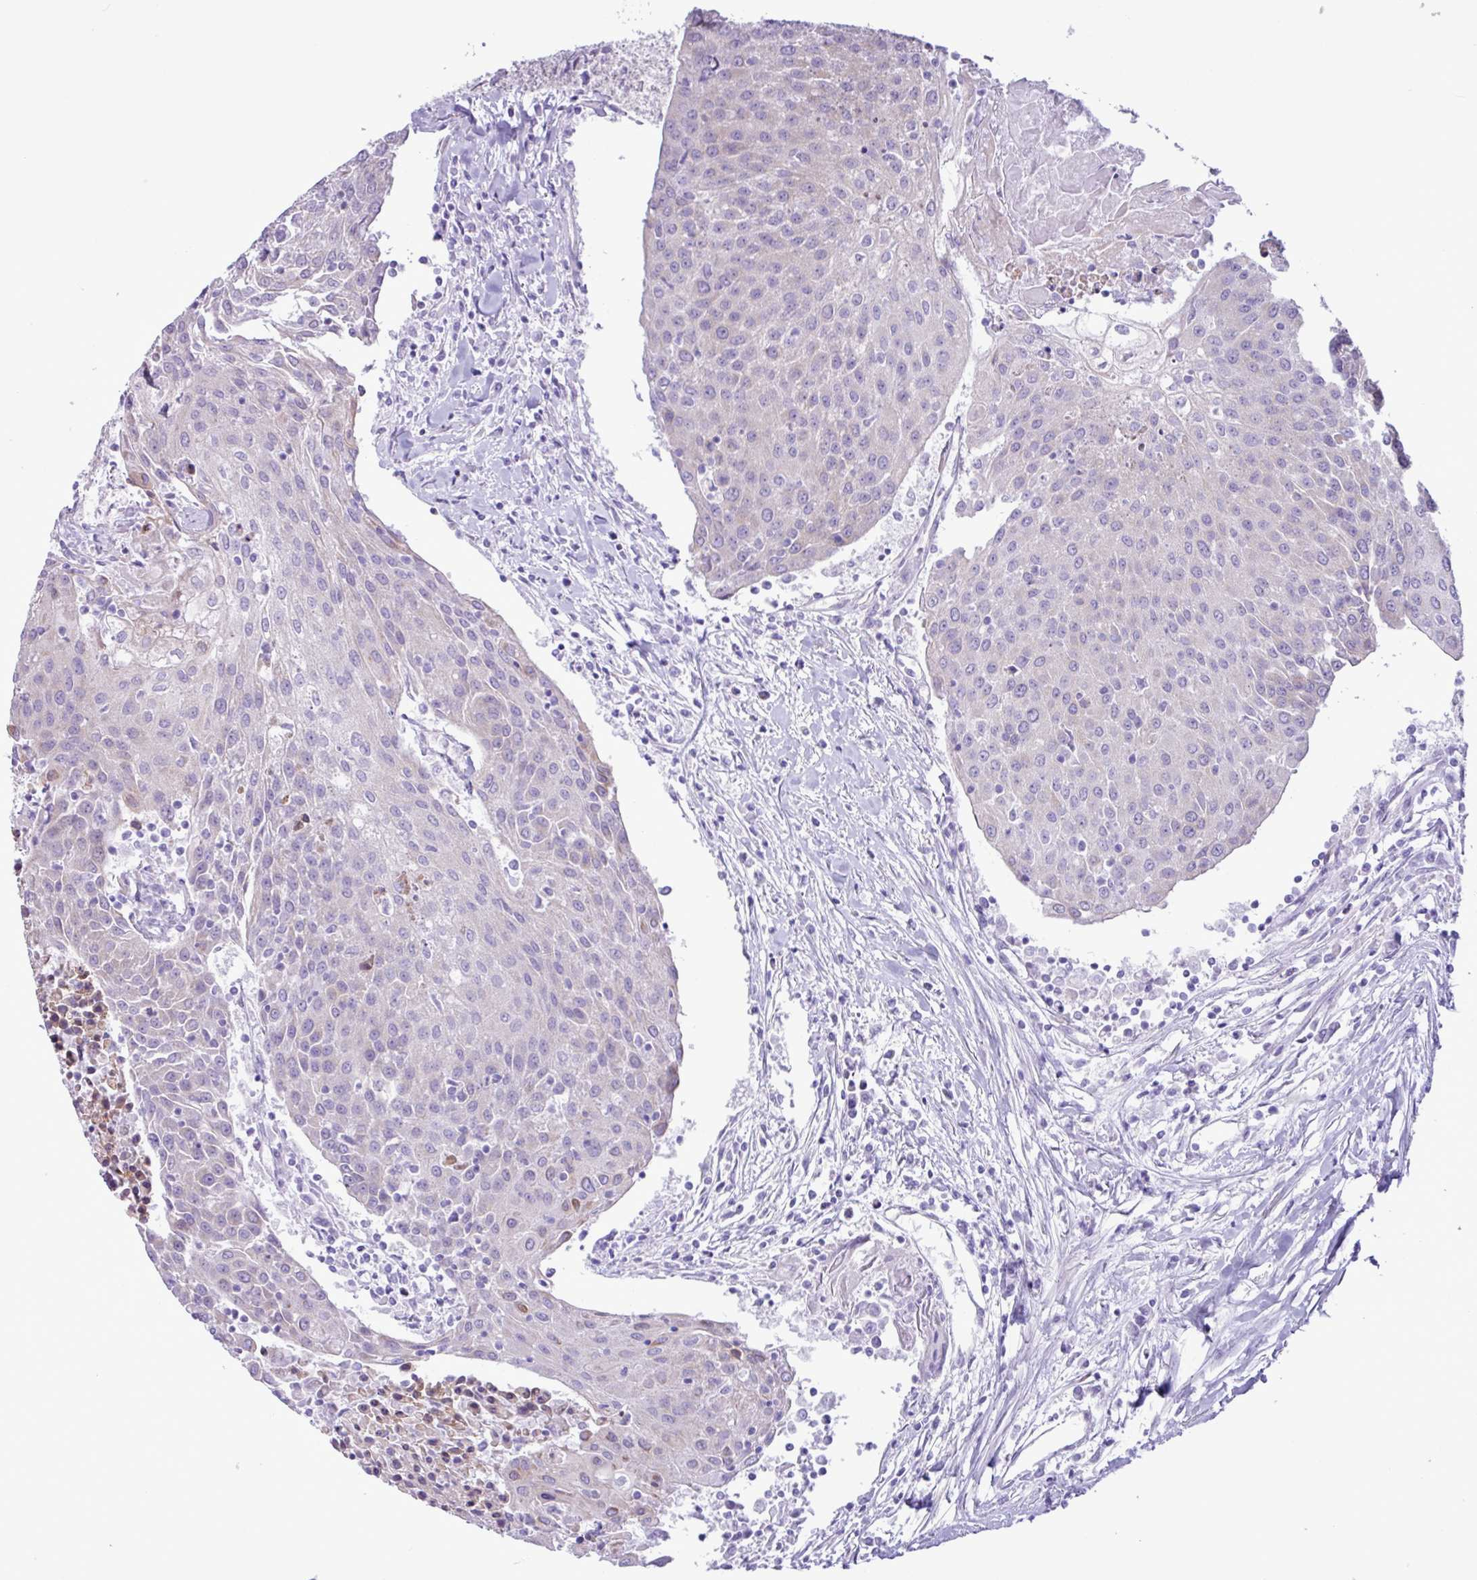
{"staining": {"intensity": "negative", "quantity": "none", "location": "none"}, "tissue": "urothelial cancer", "cell_type": "Tumor cells", "image_type": "cancer", "snomed": [{"axis": "morphology", "description": "Urothelial carcinoma, High grade"}, {"axis": "topography", "description": "Urinary bladder"}], "caption": "Protein analysis of urothelial cancer shows no significant positivity in tumor cells.", "gene": "SLC38A1", "patient": {"sex": "female", "age": 85}}